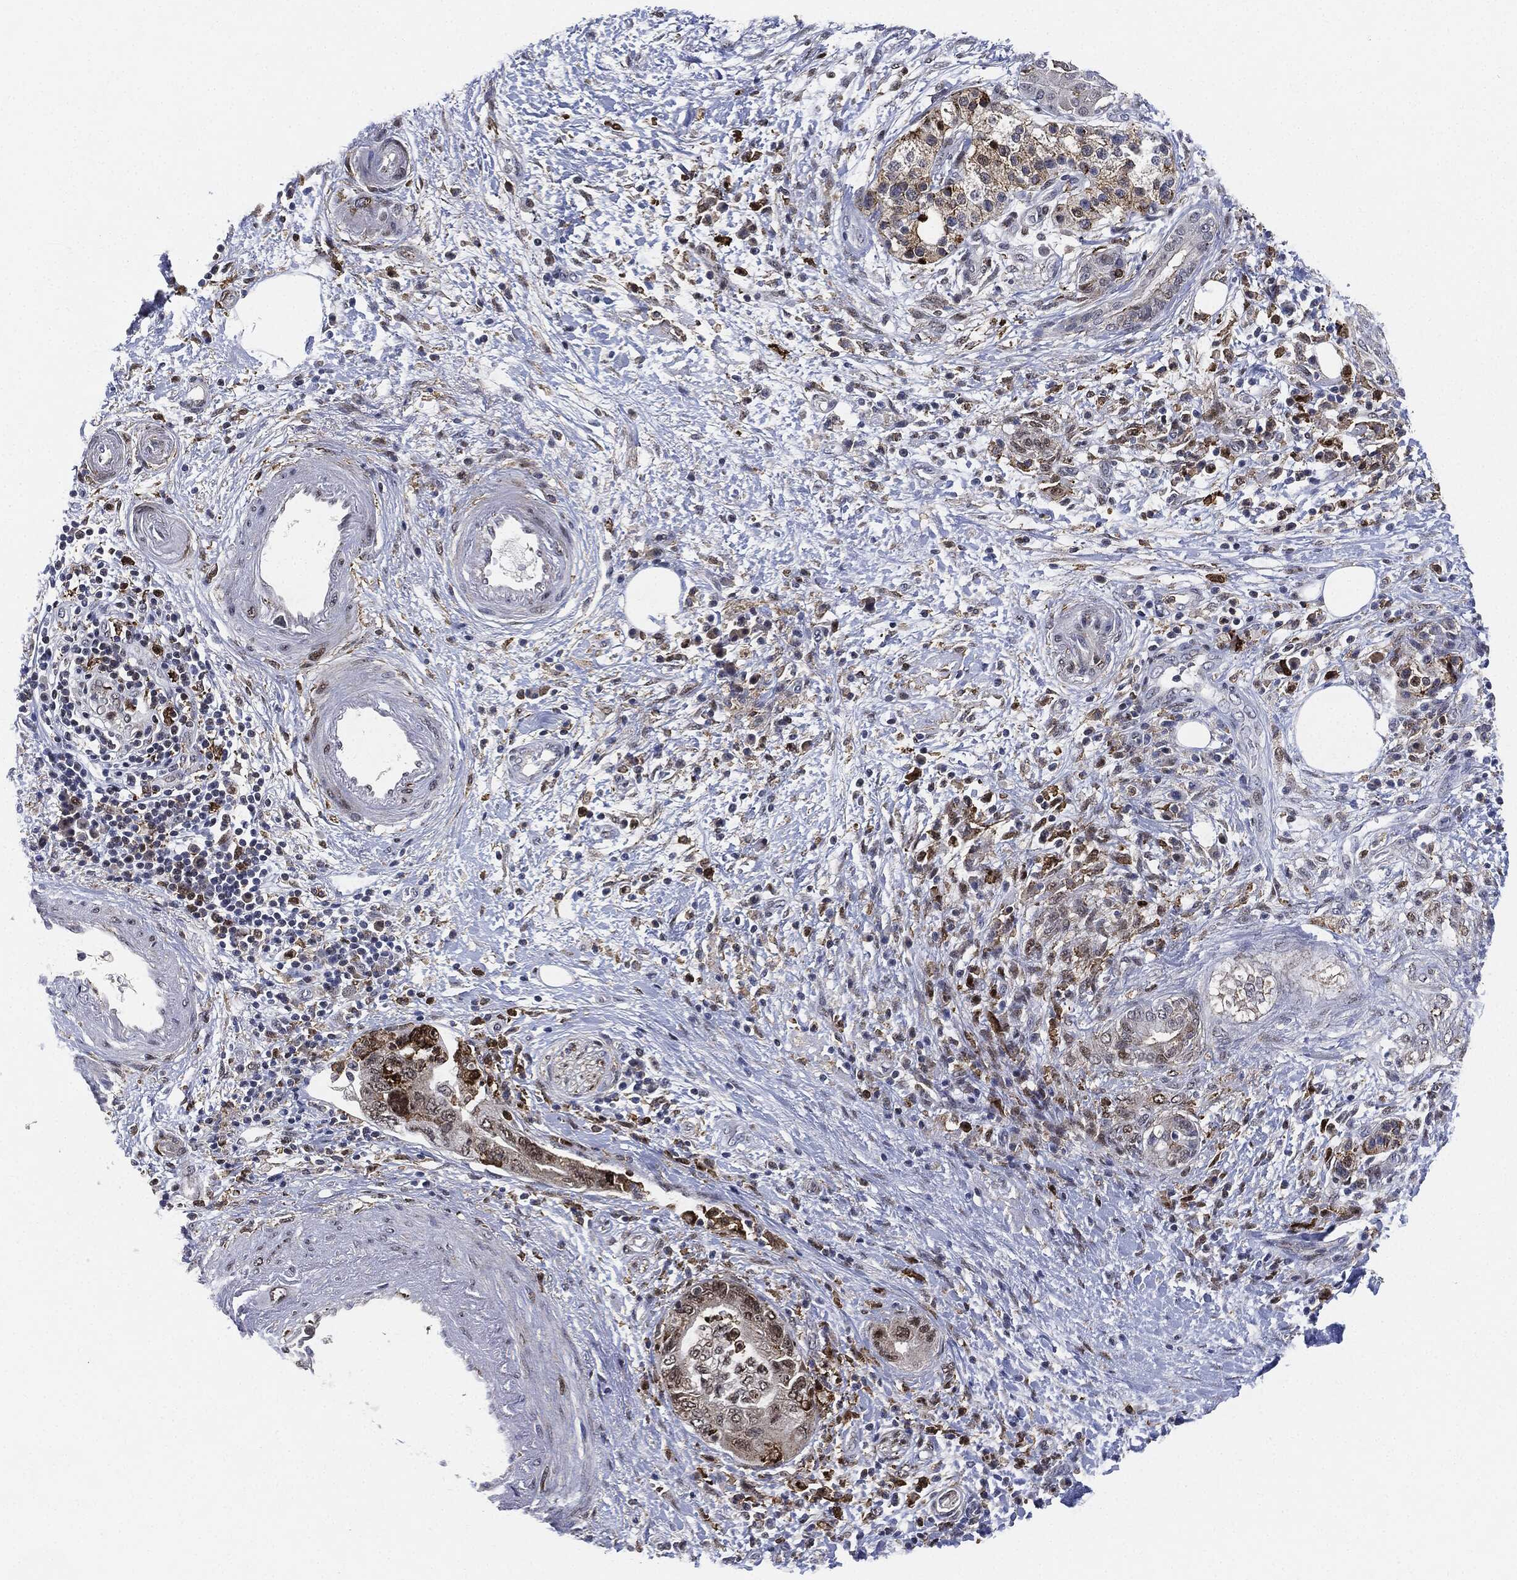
{"staining": {"intensity": "negative", "quantity": "none", "location": "none"}, "tissue": "pancreatic cancer", "cell_type": "Tumor cells", "image_type": "cancer", "snomed": [{"axis": "morphology", "description": "Adenocarcinoma, NOS"}, {"axis": "topography", "description": "Pancreas"}], "caption": "Pancreatic cancer (adenocarcinoma) was stained to show a protein in brown. There is no significant positivity in tumor cells.", "gene": "NANOS3", "patient": {"sex": "female", "age": 73}}